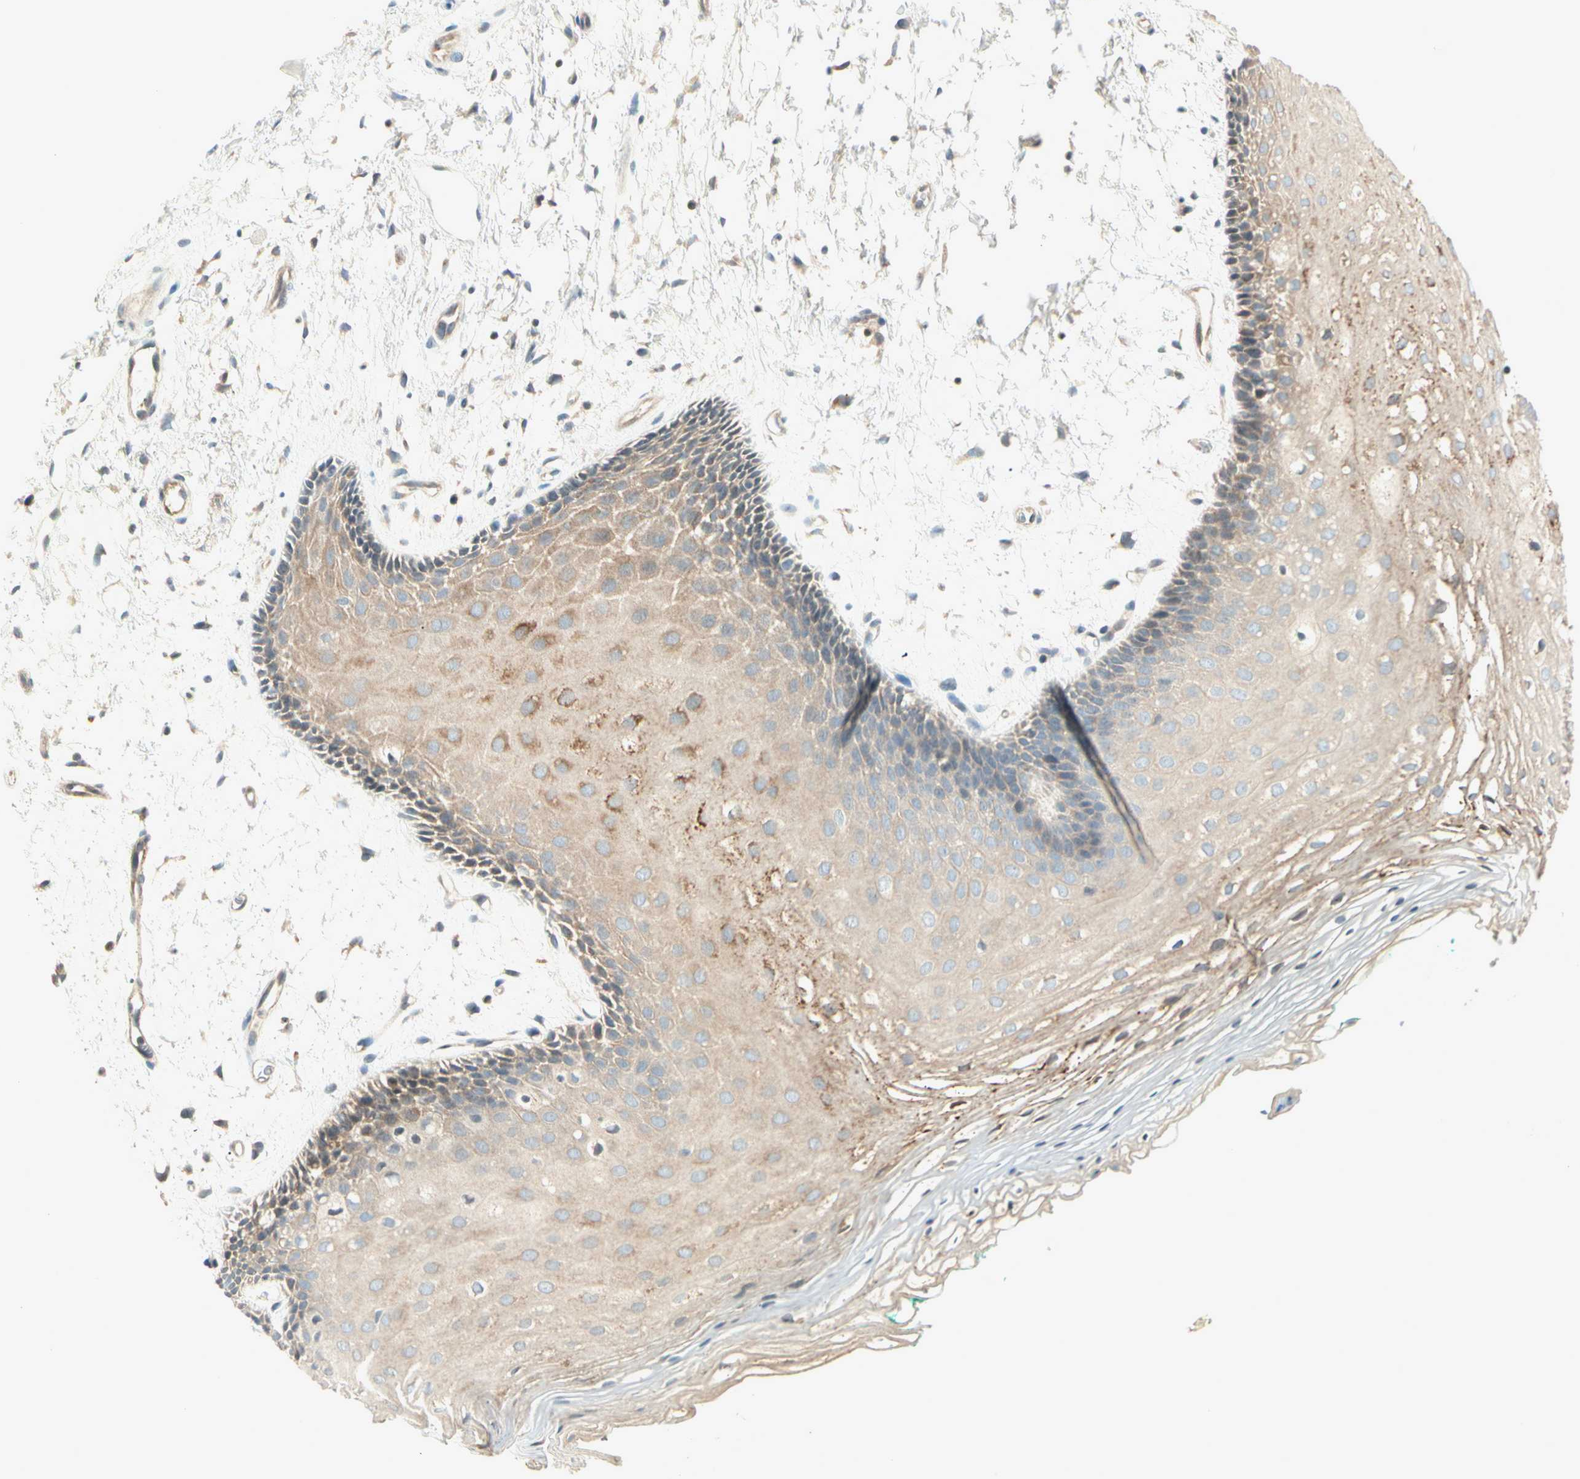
{"staining": {"intensity": "weak", "quantity": ">75%", "location": "cytoplasmic/membranous"}, "tissue": "oral mucosa", "cell_type": "Squamous epithelial cells", "image_type": "normal", "snomed": [{"axis": "morphology", "description": "Normal tissue, NOS"}, {"axis": "topography", "description": "Skeletal muscle"}, {"axis": "topography", "description": "Oral tissue"}, {"axis": "topography", "description": "Peripheral nerve tissue"}], "caption": "Oral mucosa stained with DAB (3,3'-diaminobenzidine) IHC exhibits low levels of weak cytoplasmic/membranous staining in approximately >75% of squamous epithelial cells. (Brightfield microscopy of DAB IHC at high magnification).", "gene": "CDH6", "patient": {"sex": "female", "age": 84}}